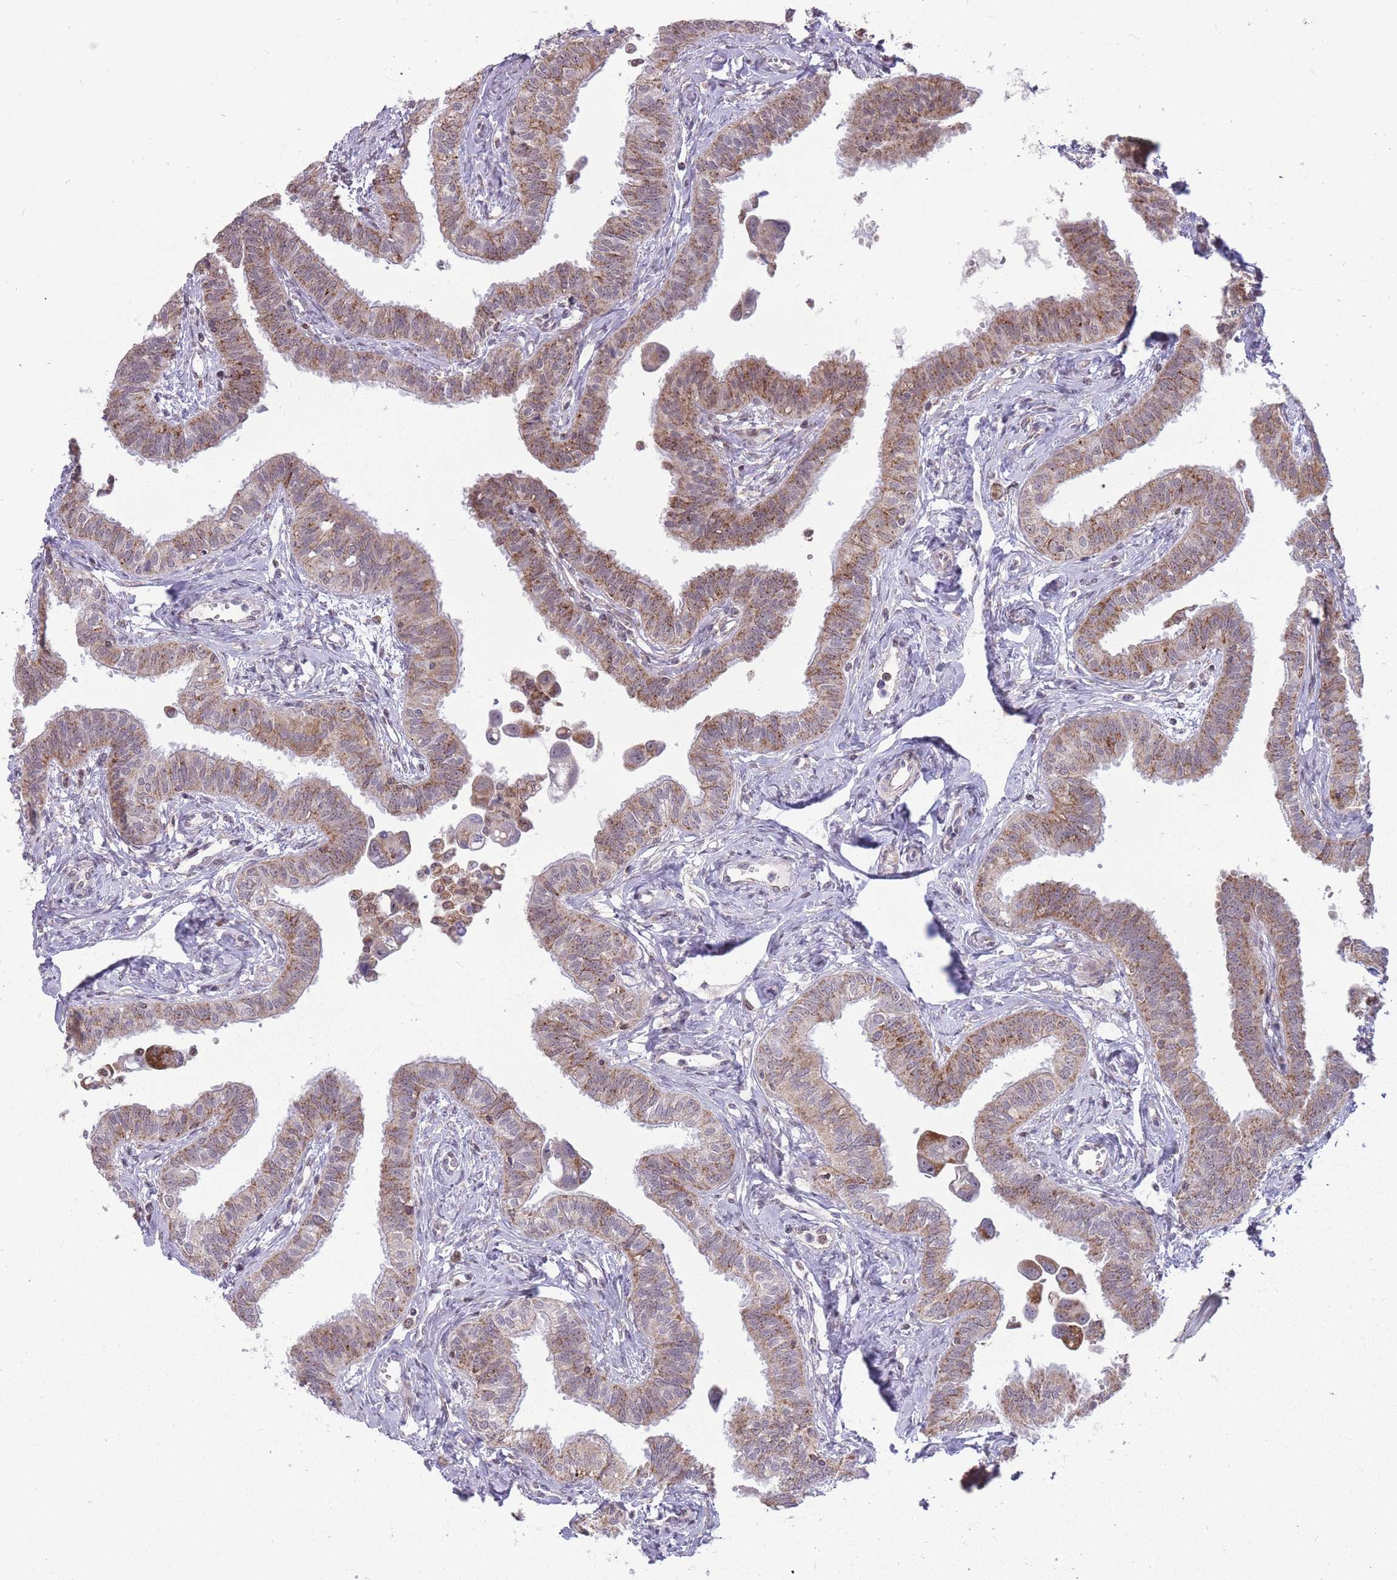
{"staining": {"intensity": "moderate", "quantity": "25%-75%", "location": "cytoplasmic/membranous"}, "tissue": "fallopian tube", "cell_type": "Glandular cells", "image_type": "normal", "snomed": [{"axis": "morphology", "description": "Normal tissue, NOS"}, {"axis": "morphology", "description": "Carcinoma, NOS"}, {"axis": "topography", "description": "Fallopian tube"}, {"axis": "topography", "description": "Ovary"}], "caption": "An image showing moderate cytoplasmic/membranous staining in approximately 25%-75% of glandular cells in unremarkable fallopian tube, as visualized by brown immunohistochemical staining.", "gene": "DPYSL4", "patient": {"sex": "female", "age": 59}}